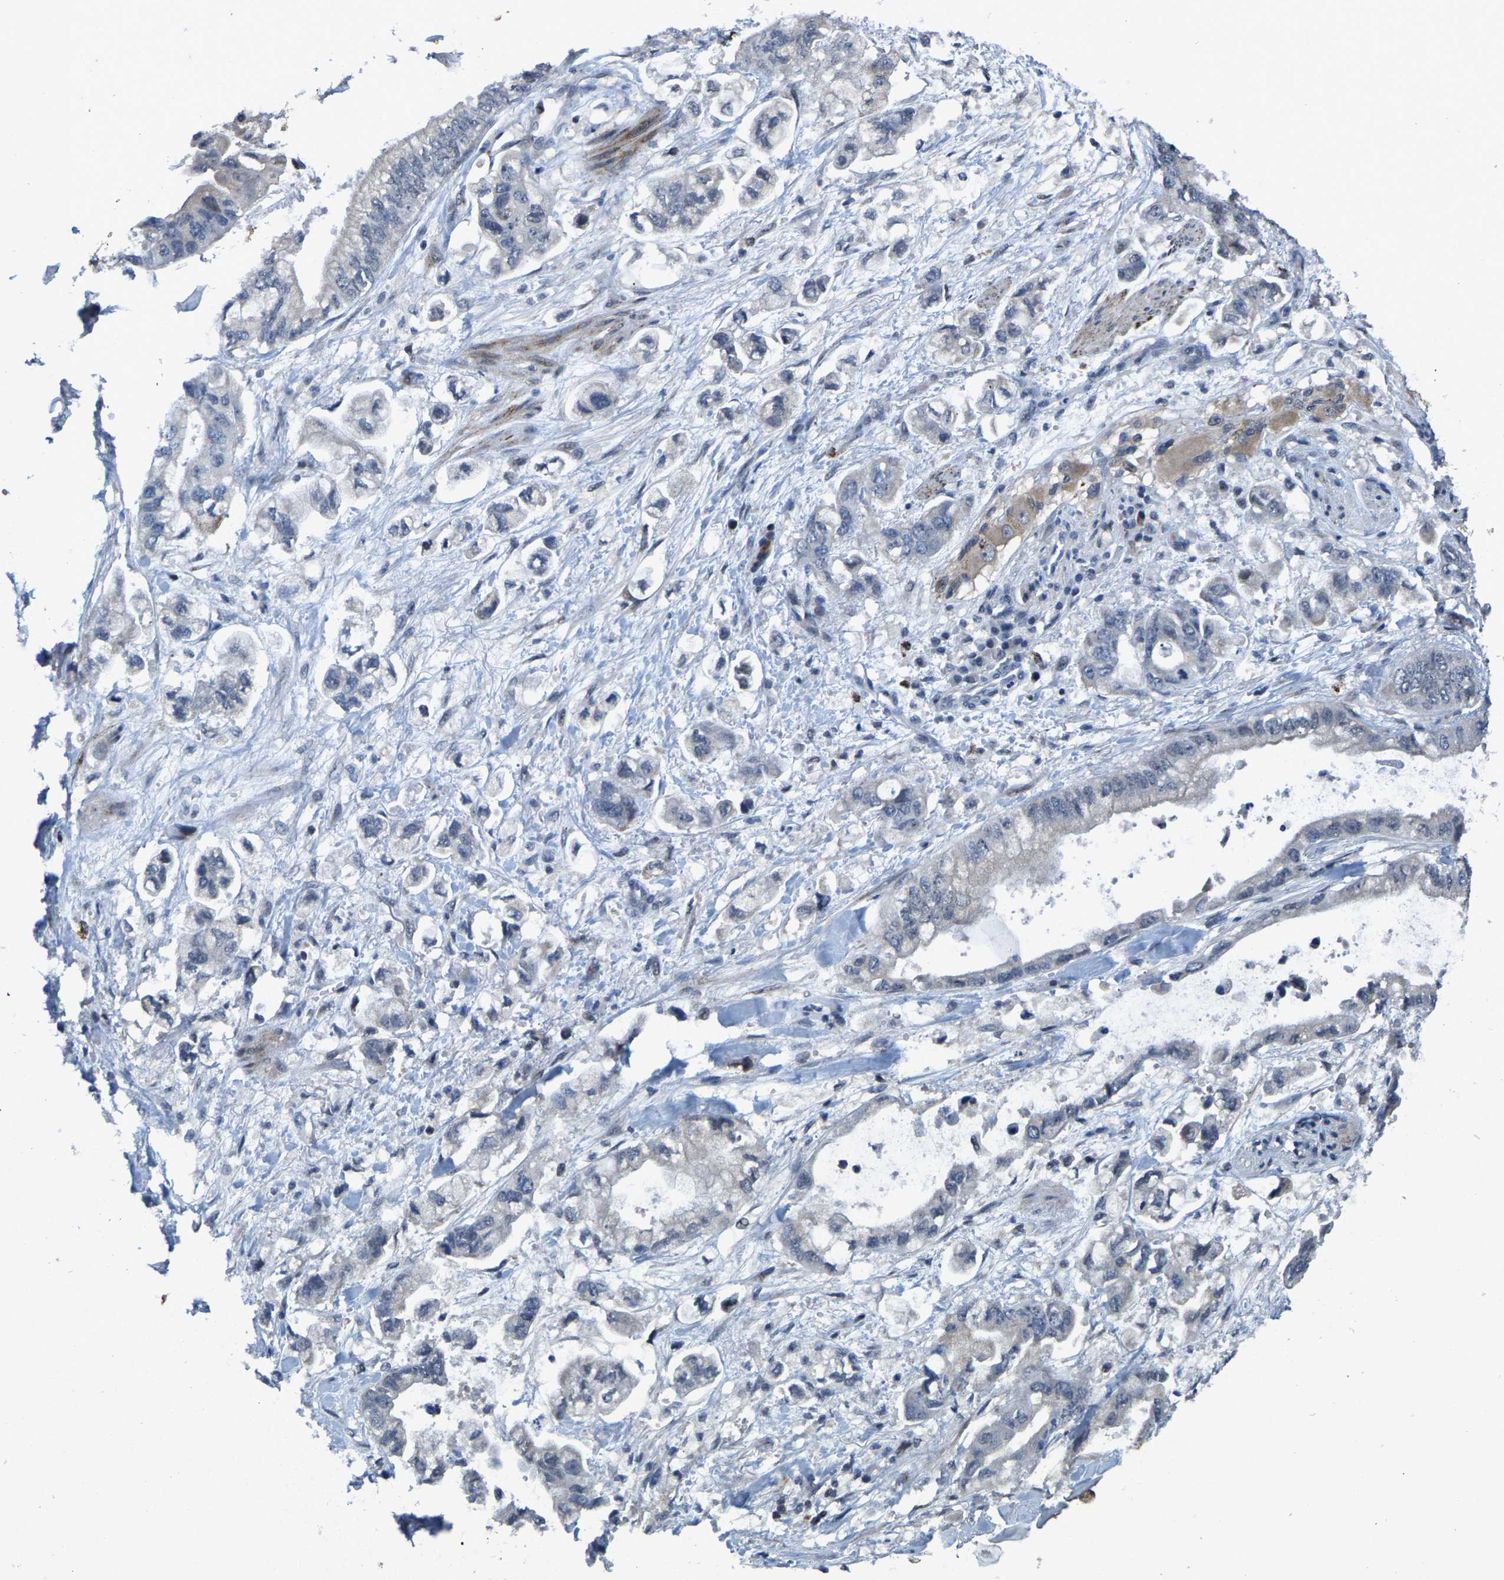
{"staining": {"intensity": "negative", "quantity": "none", "location": "none"}, "tissue": "stomach cancer", "cell_type": "Tumor cells", "image_type": "cancer", "snomed": [{"axis": "morphology", "description": "Normal tissue, NOS"}, {"axis": "morphology", "description": "Adenocarcinoma, NOS"}, {"axis": "topography", "description": "Stomach"}], "caption": "The histopathology image shows no significant staining in tumor cells of stomach cancer.", "gene": "TDRKH", "patient": {"sex": "male", "age": 62}}